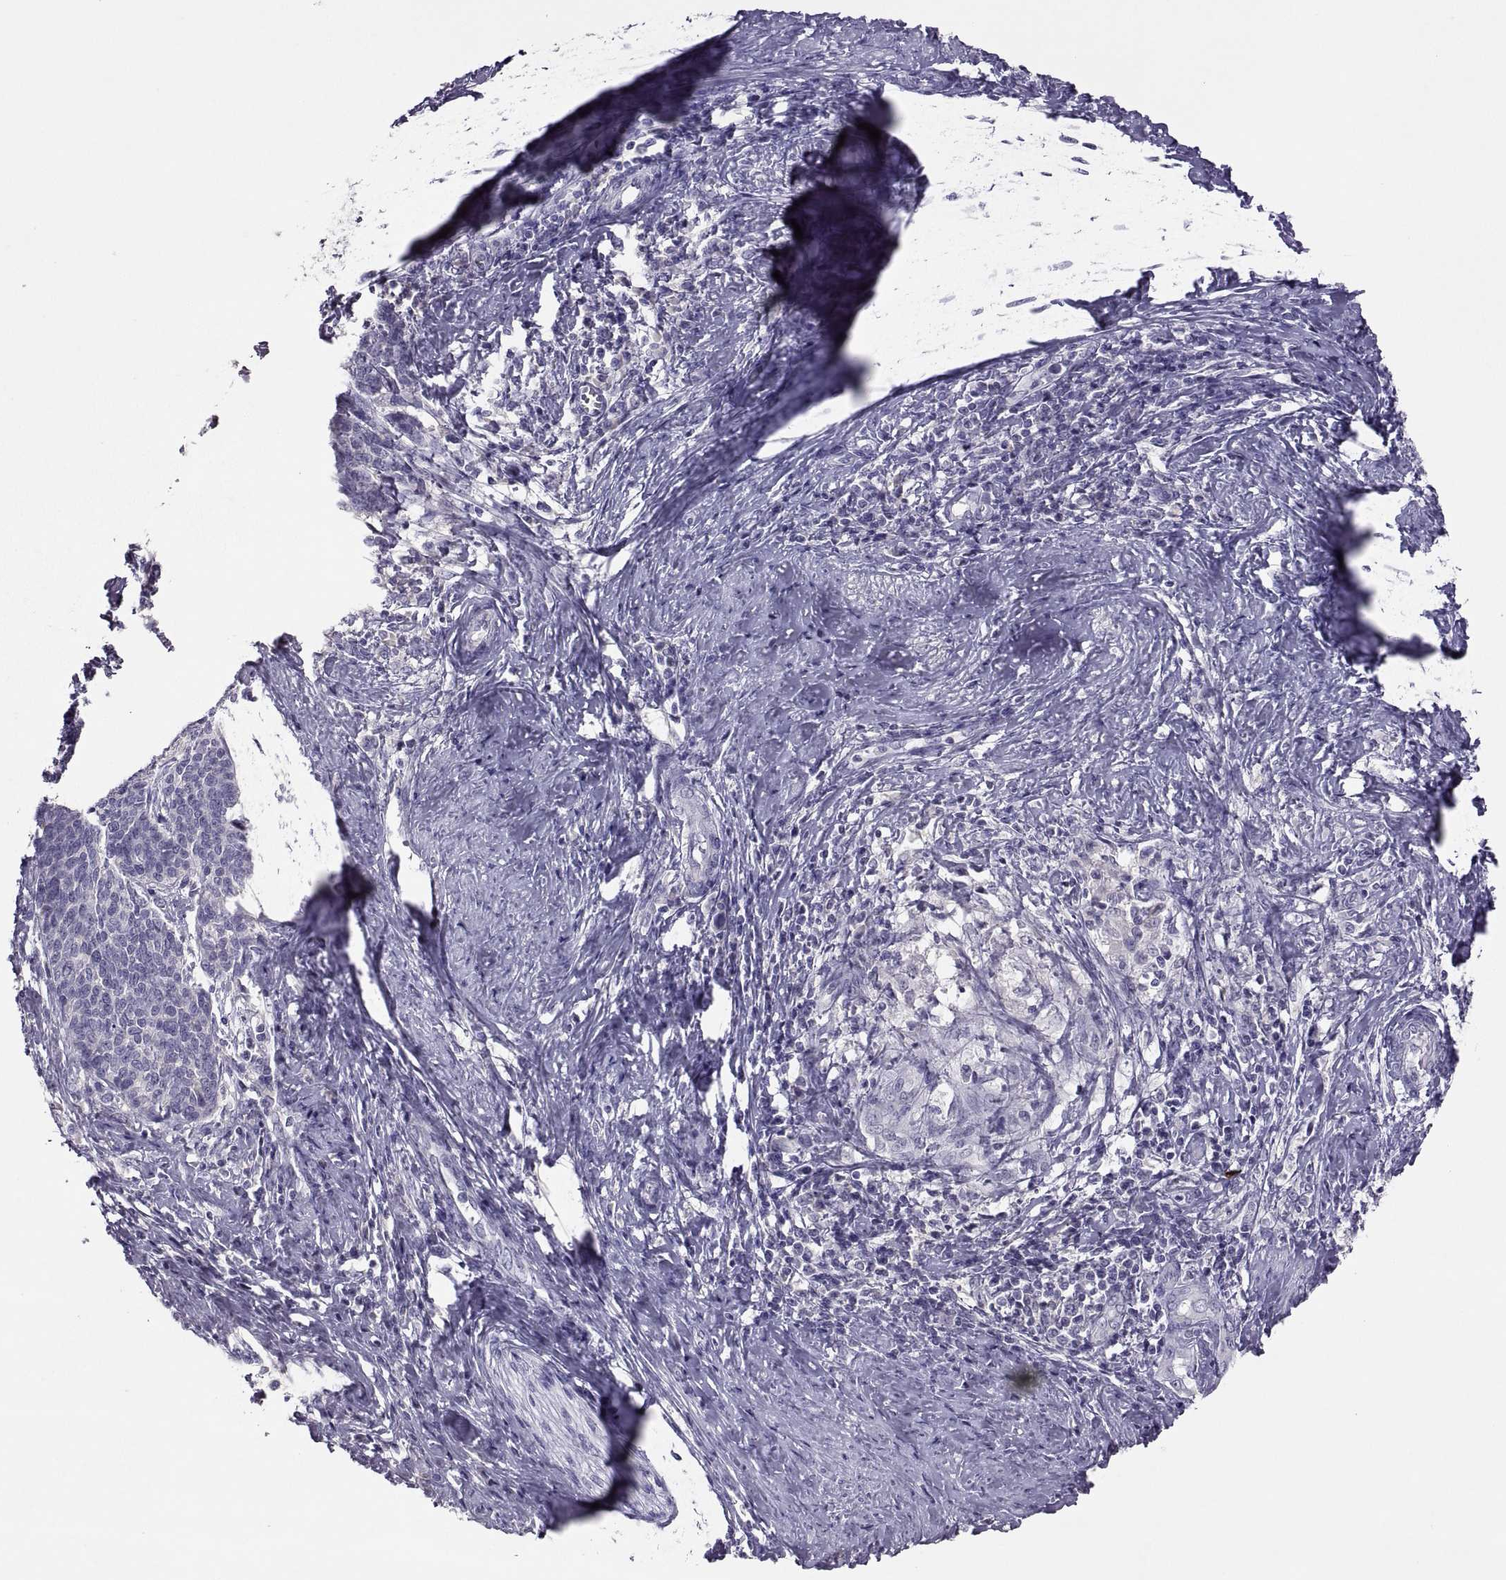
{"staining": {"intensity": "negative", "quantity": "none", "location": "none"}, "tissue": "cervical cancer", "cell_type": "Tumor cells", "image_type": "cancer", "snomed": [{"axis": "morphology", "description": "Squamous cell carcinoma, NOS"}, {"axis": "topography", "description": "Cervix"}], "caption": "High power microscopy histopathology image of an immunohistochemistry (IHC) micrograph of cervical cancer (squamous cell carcinoma), revealing no significant staining in tumor cells. (Brightfield microscopy of DAB (3,3'-diaminobenzidine) immunohistochemistry (IHC) at high magnification).", "gene": "TBX19", "patient": {"sex": "female", "age": 39}}